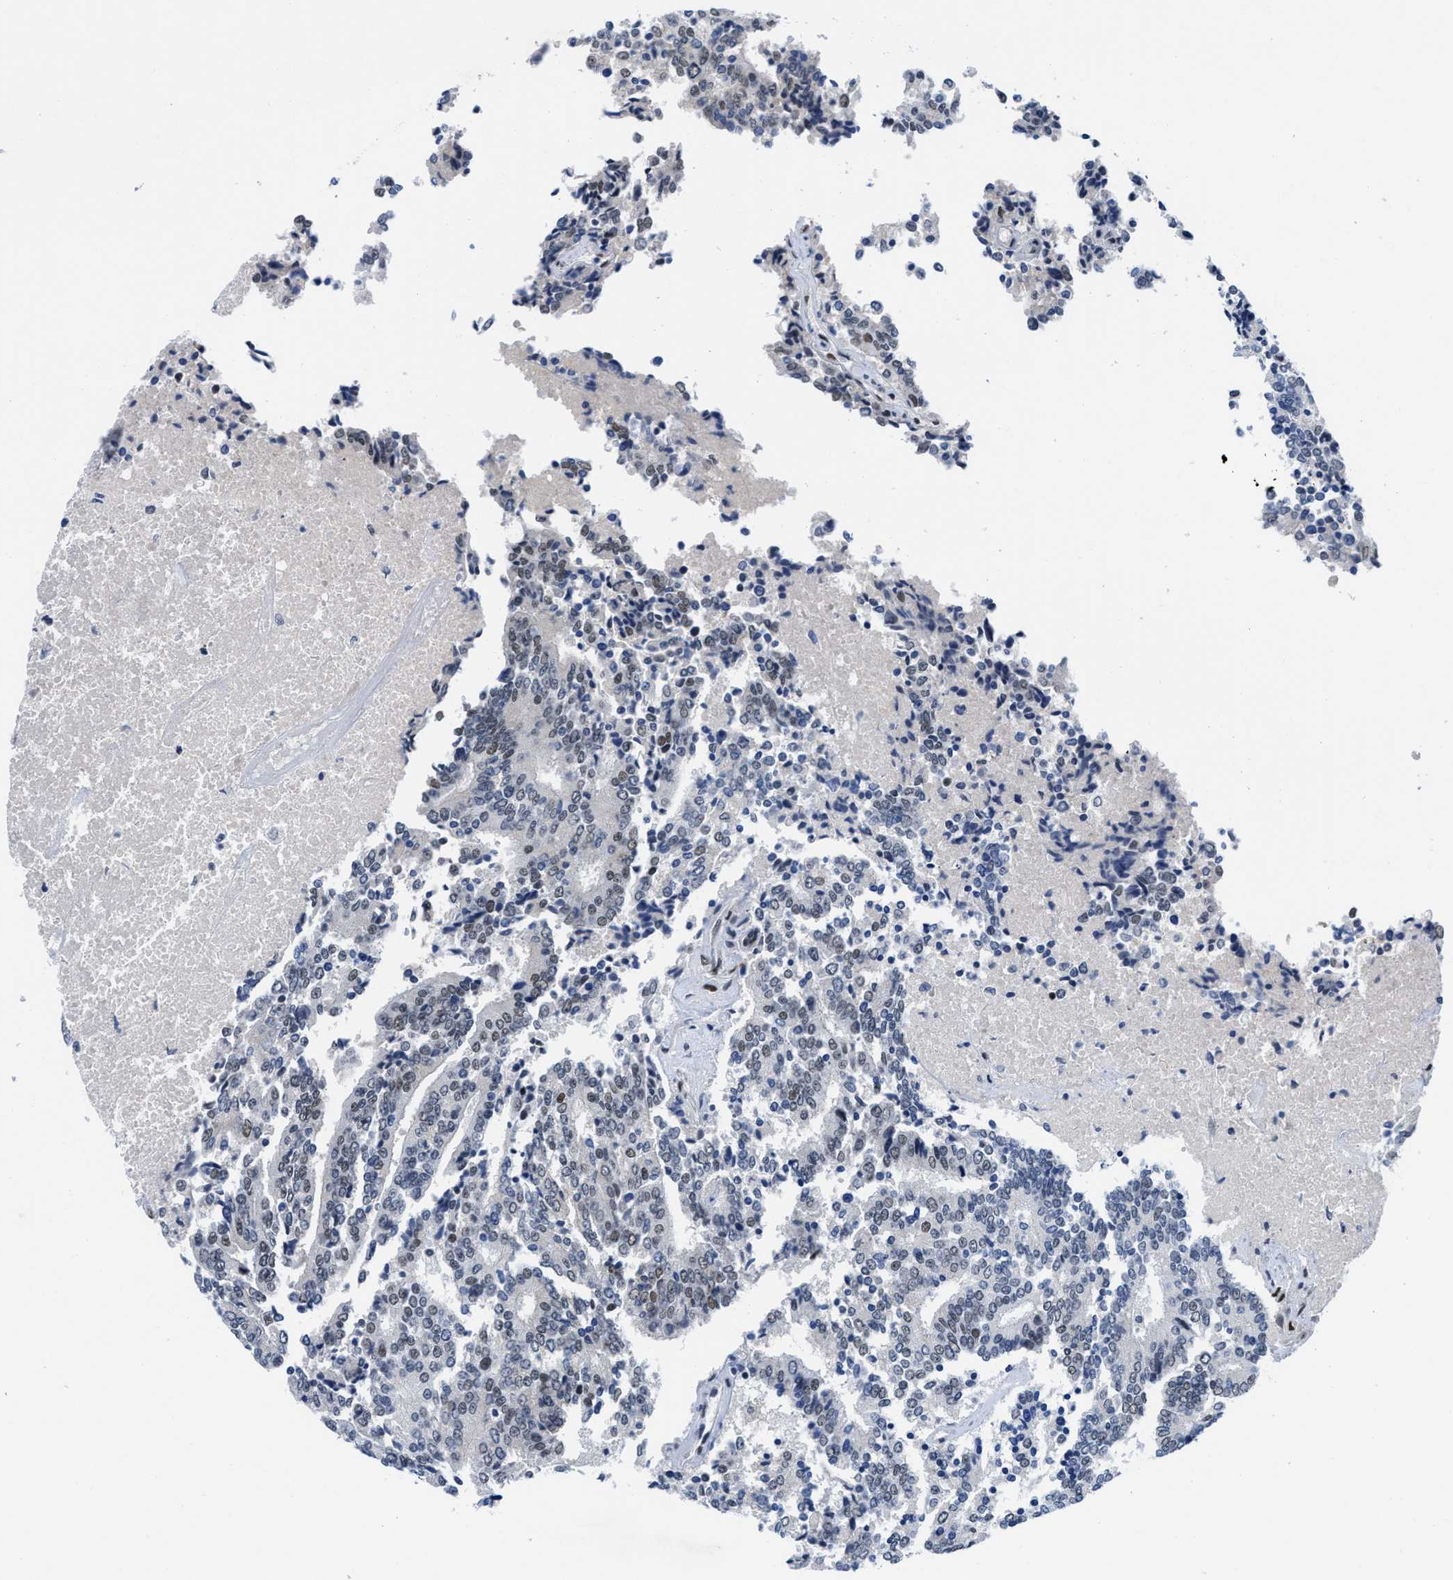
{"staining": {"intensity": "weak", "quantity": "<25%", "location": "nuclear"}, "tissue": "prostate cancer", "cell_type": "Tumor cells", "image_type": "cancer", "snomed": [{"axis": "morphology", "description": "Normal tissue, NOS"}, {"axis": "morphology", "description": "Adenocarcinoma, High grade"}, {"axis": "topography", "description": "Prostate"}, {"axis": "topography", "description": "Seminal veicle"}], "caption": "IHC image of neoplastic tissue: high-grade adenocarcinoma (prostate) stained with DAB (3,3'-diaminobenzidine) exhibits no significant protein positivity in tumor cells.", "gene": "SMARCAD1", "patient": {"sex": "male", "age": 55}}